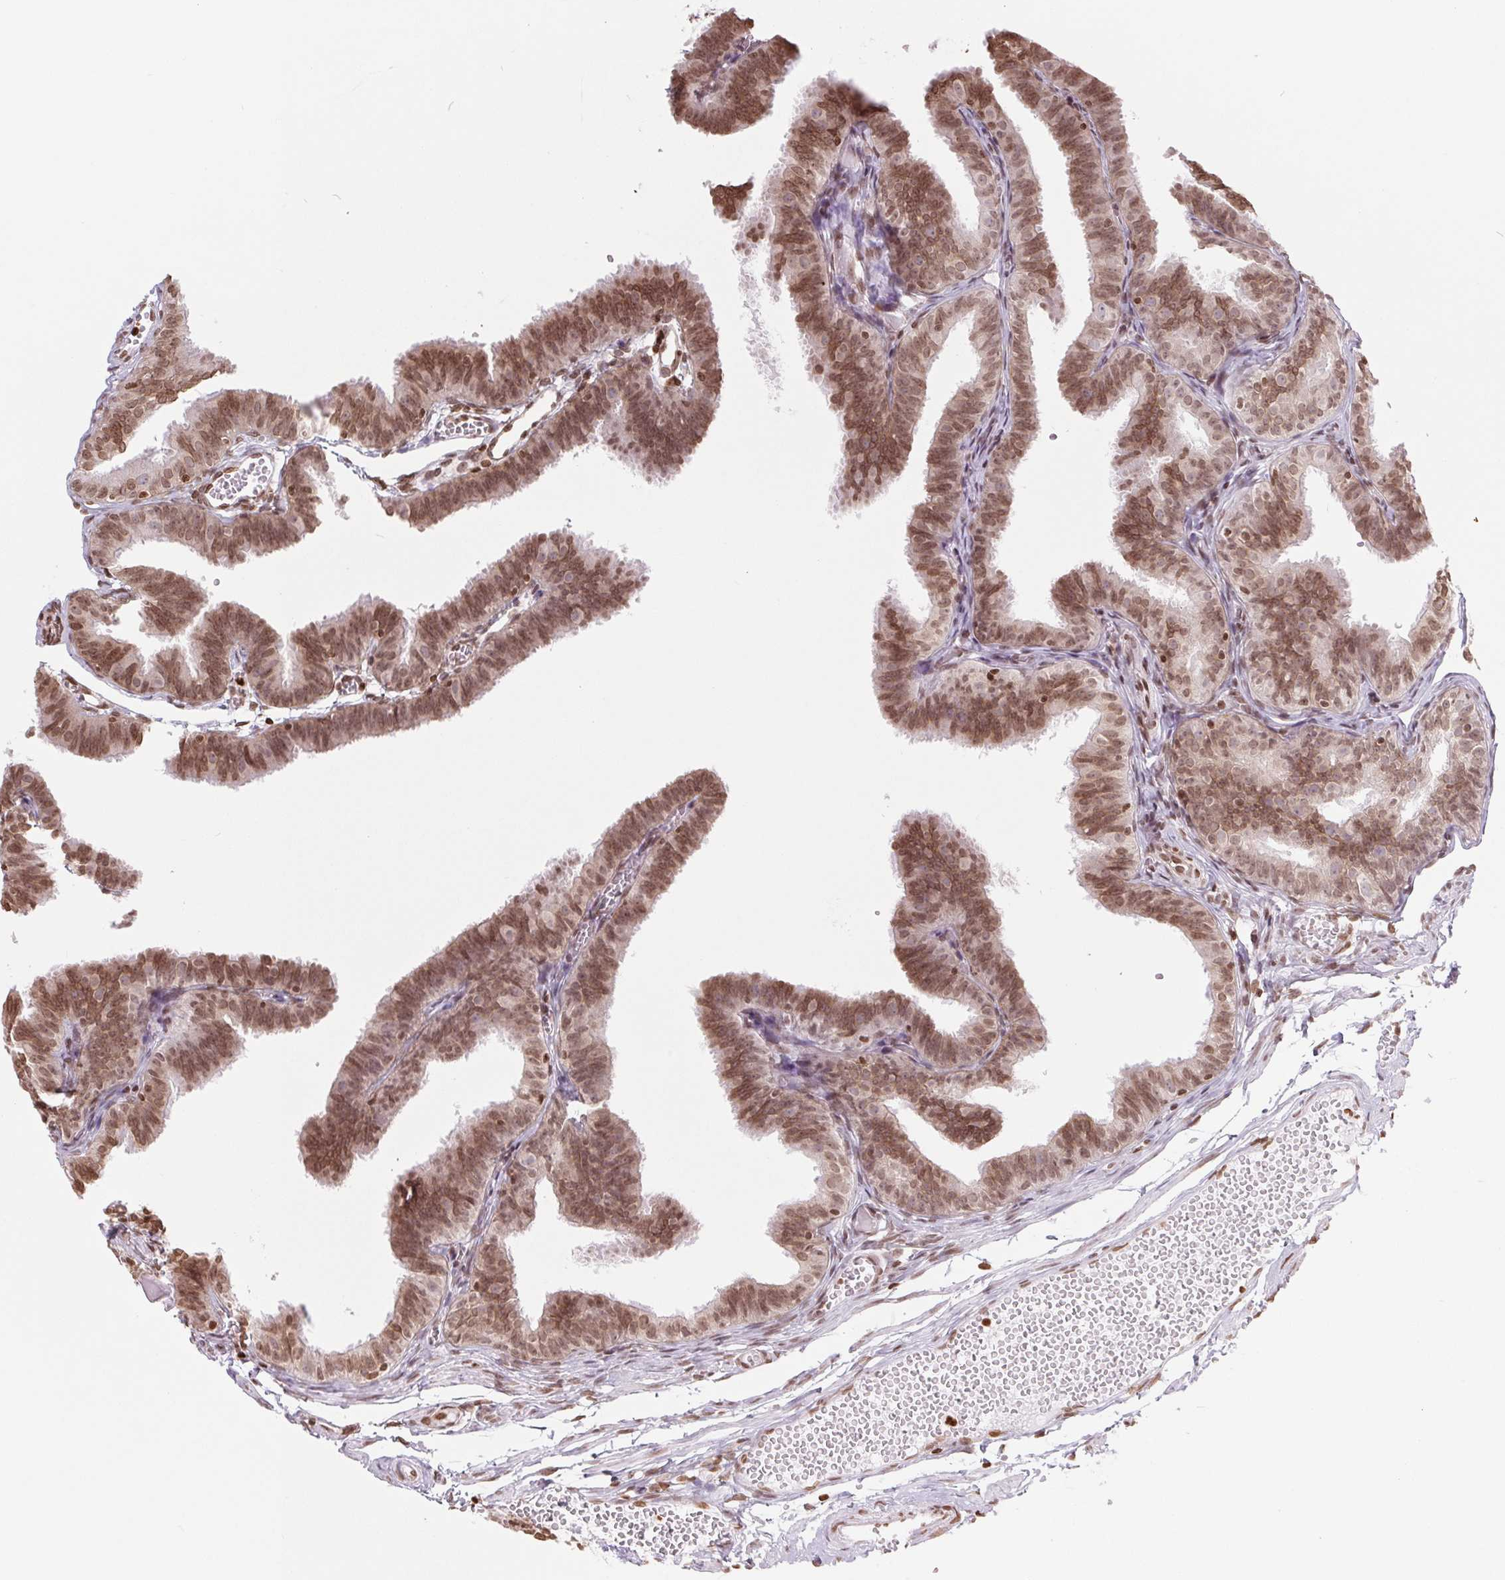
{"staining": {"intensity": "moderate", "quantity": ">75%", "location": "cytoplasmic/membranous,nuclear"}, "tissue": "fallopian tube", "cell_type": "Glandular cells", "image_type": "normal", "snomed": [{"axis": "morphology", "description": "Normal tissue, NOS"}, {"axis": "topography", "description": "Fallopian tube"}], "caption": "Moderate cytoplasmic/membranous,nuclear positivity is present in approximately >75% of glandular cells in benign fallopian tube. (Brightfield microscopy of DAB IHC at high magnification).", "gene": "SMIM12", "patient": {"sex": "female", "age": 25}}